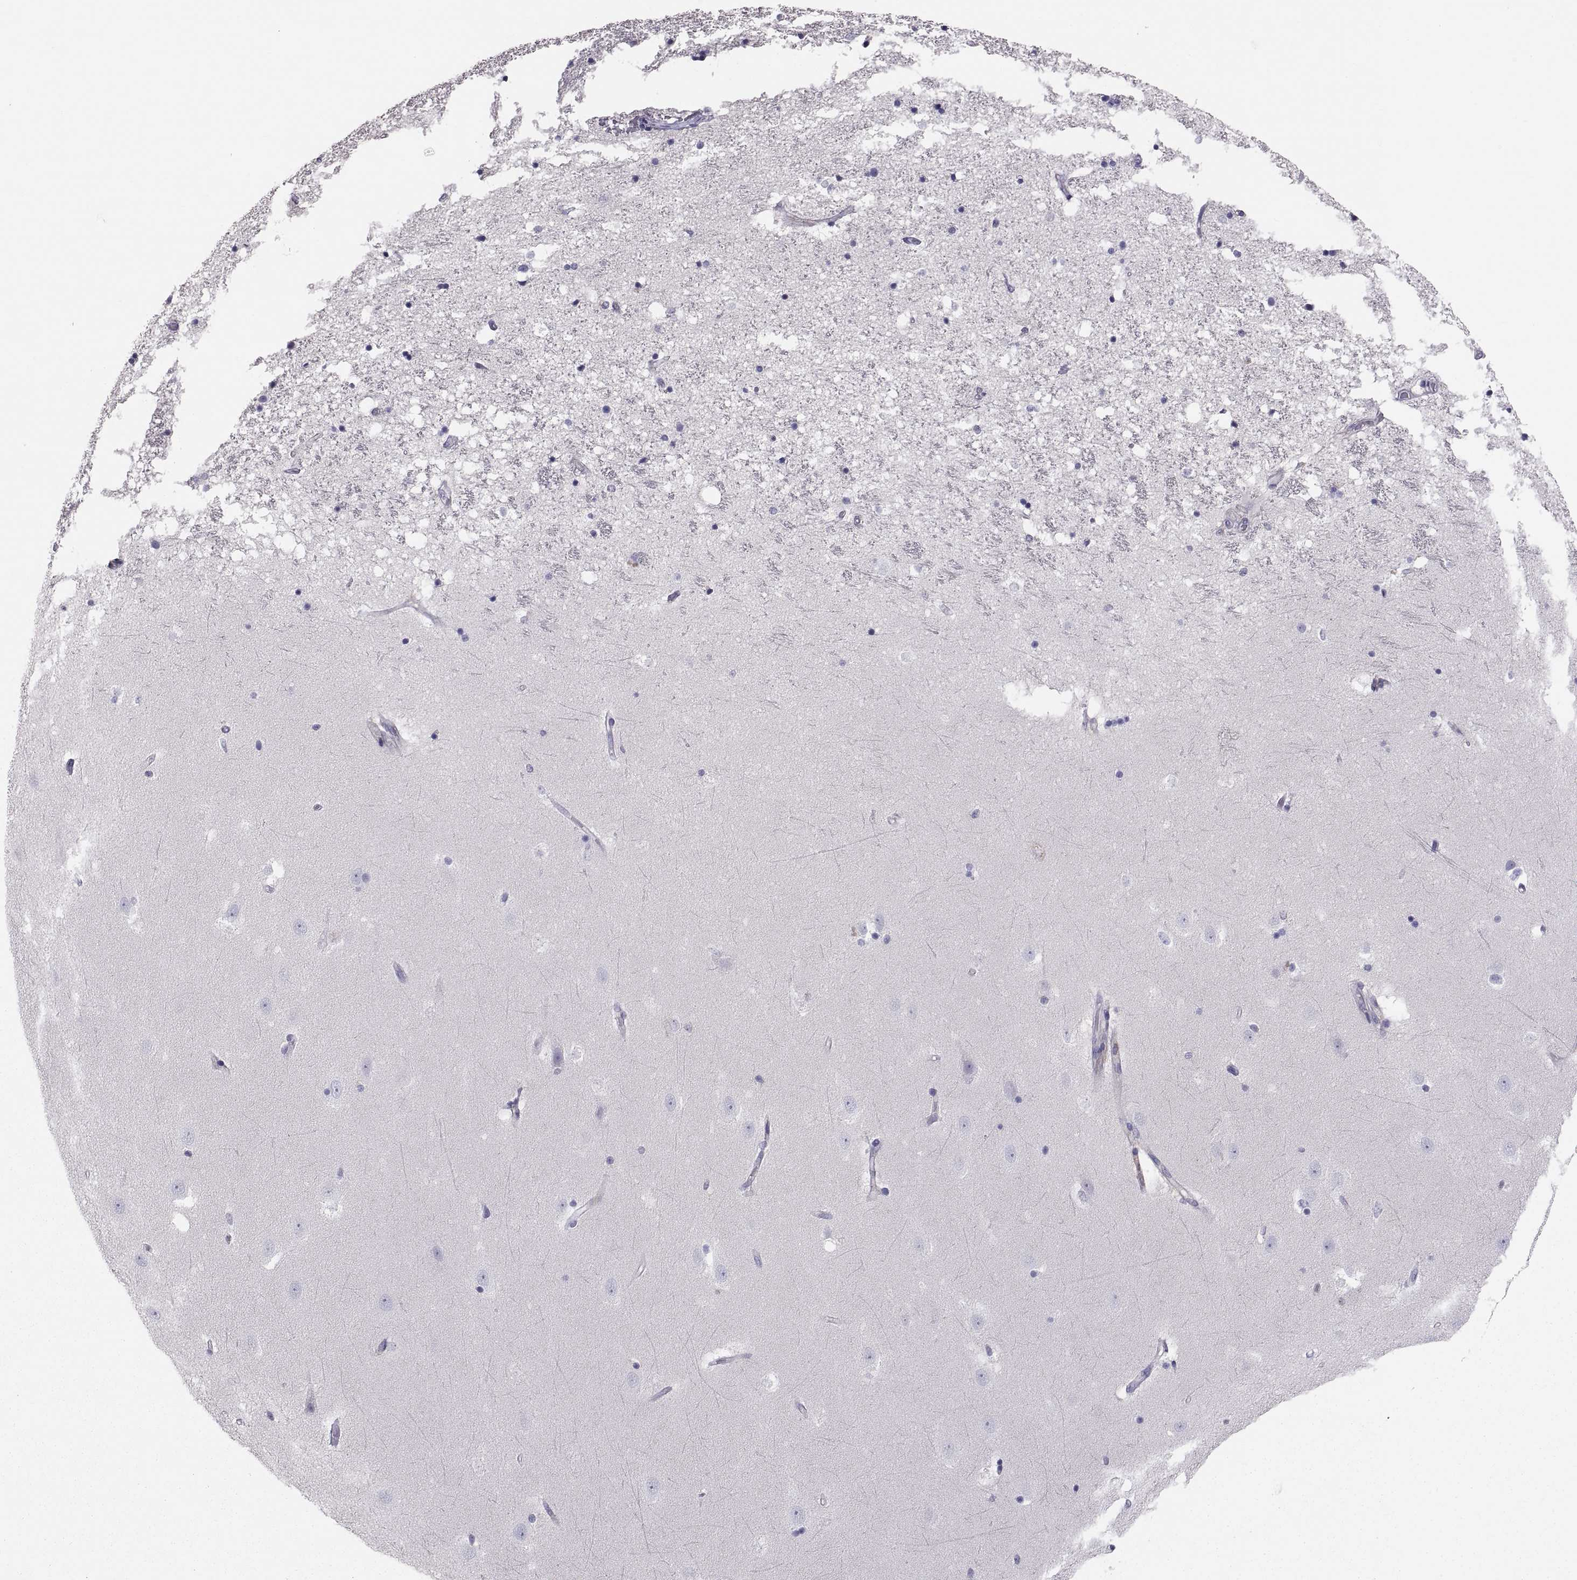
{"staining": {"intensity": "negative", "quantity": "none", "location": "none"}, "tissue": "hippocampus", "cell_type": "Glial cells", "image_type": "normal", "snomed": [{"axis": "morphology", "description": "Normal tissue, NOS"}, {"axis": "topography", "description": "Hippocampus"}], "caption": "This is a image of immunohistochemistry staining of normal hippocampus, which shows no expression in glial cells. (Stains: DAB (3,3'-diaminobenzidine) immunohistochemistry (IHC) with hematoxylin counter stain, Microscopy: brightfield microscopy at high magnification).", "gene": "RALB", "patient": {"sex": "male", "age": 49}}